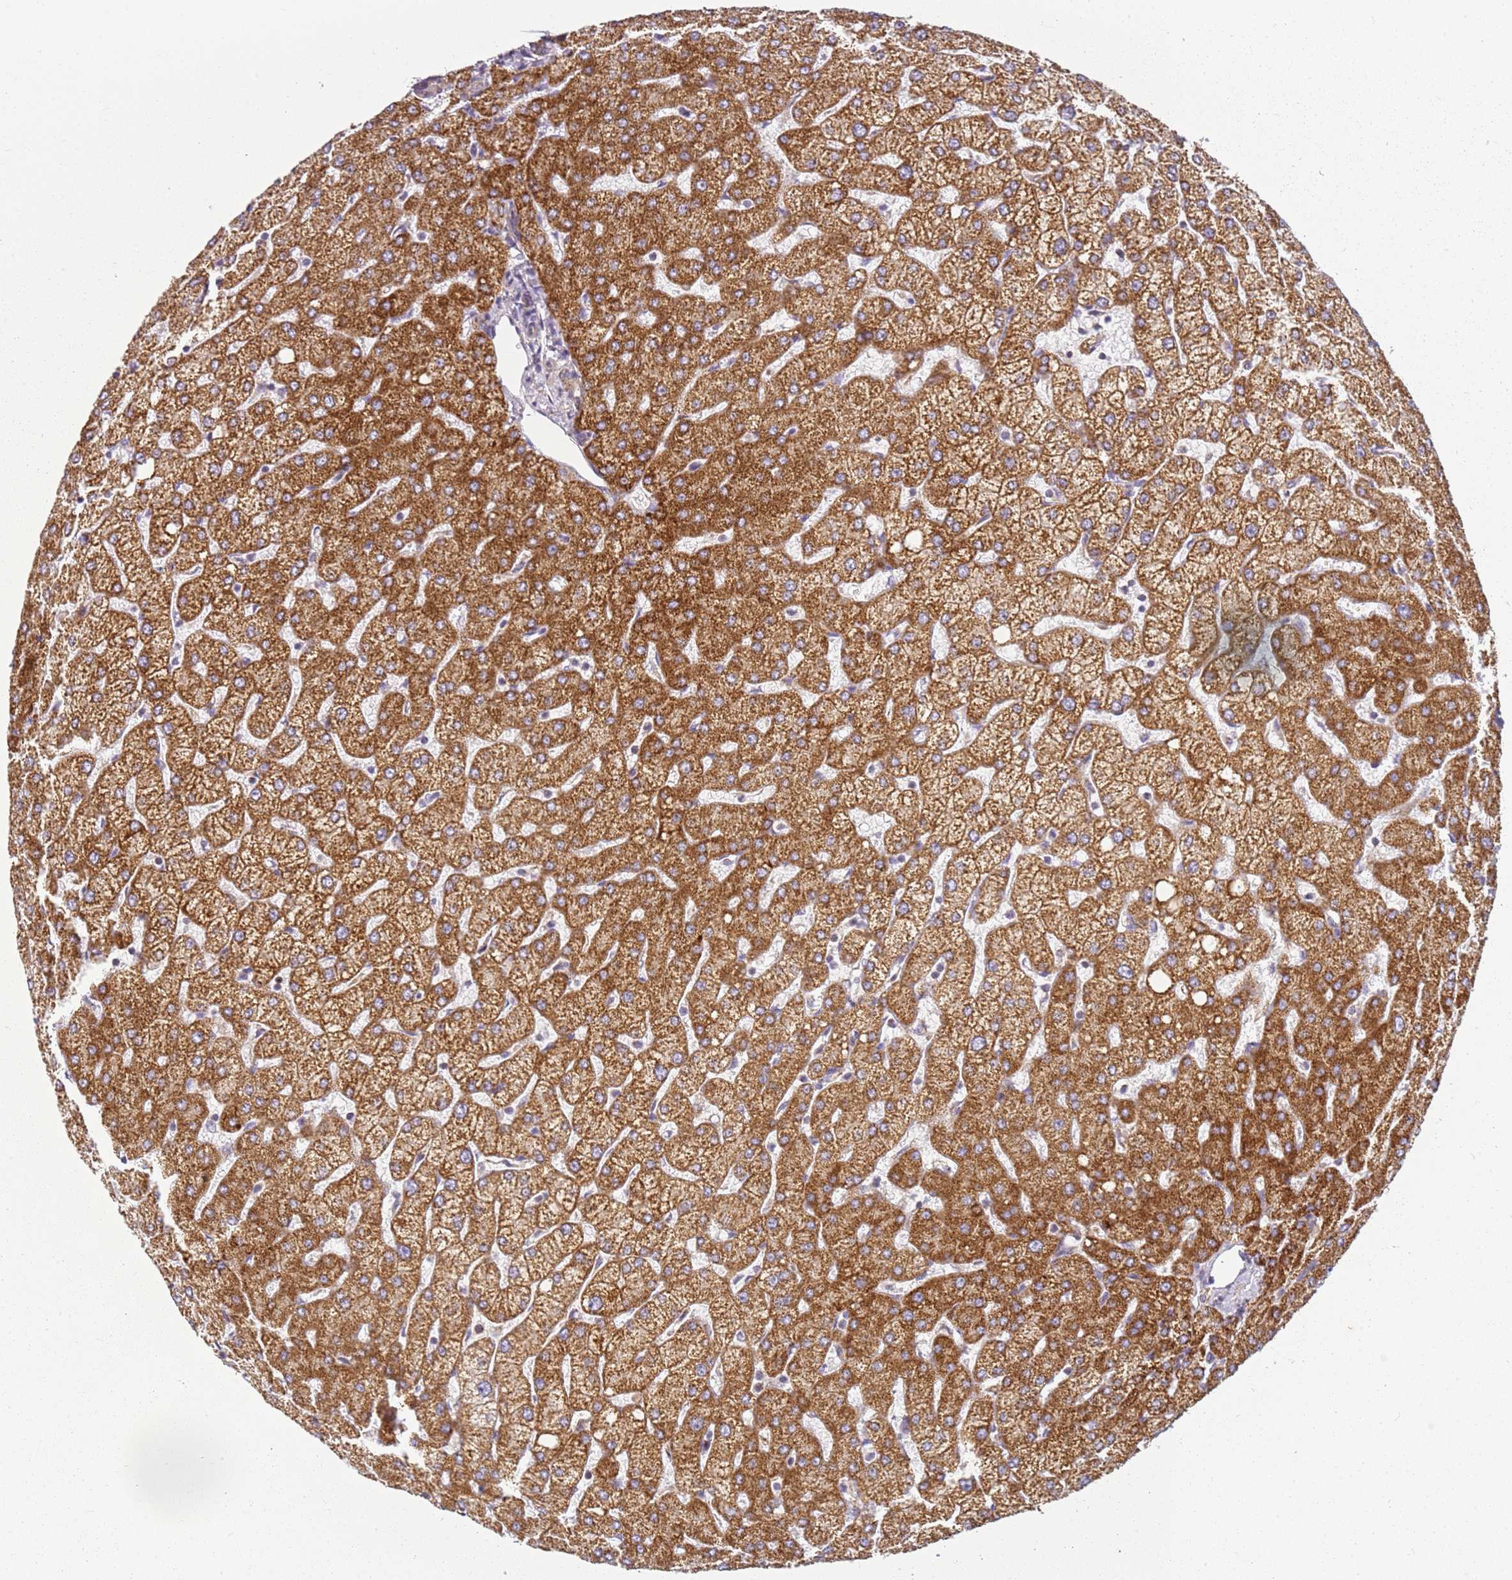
{"staining": {"intensity": "weak", "quantity": "<25%", "location": "cytoplasmic/membranous"}, "tissue": "liver", "cell_type": "Cholangiocytes", "image_type": "normal", "snomed": [{"axis": "morphology", "description": "Normal tissue, NOS"}, {"axis": "topography", "description": "Liver"}], "caption": "Photomicrograph shows no protein positivity in cholangiocytes of unremarkable liver. (Stains: DAB immunohistochemistry (IHC) with hematoxylin counter stain, Microscopy: brightfield microscopy at high magnification).", "gene": "TMEM200C", "patient": {"sex": "female", "age": 54}}